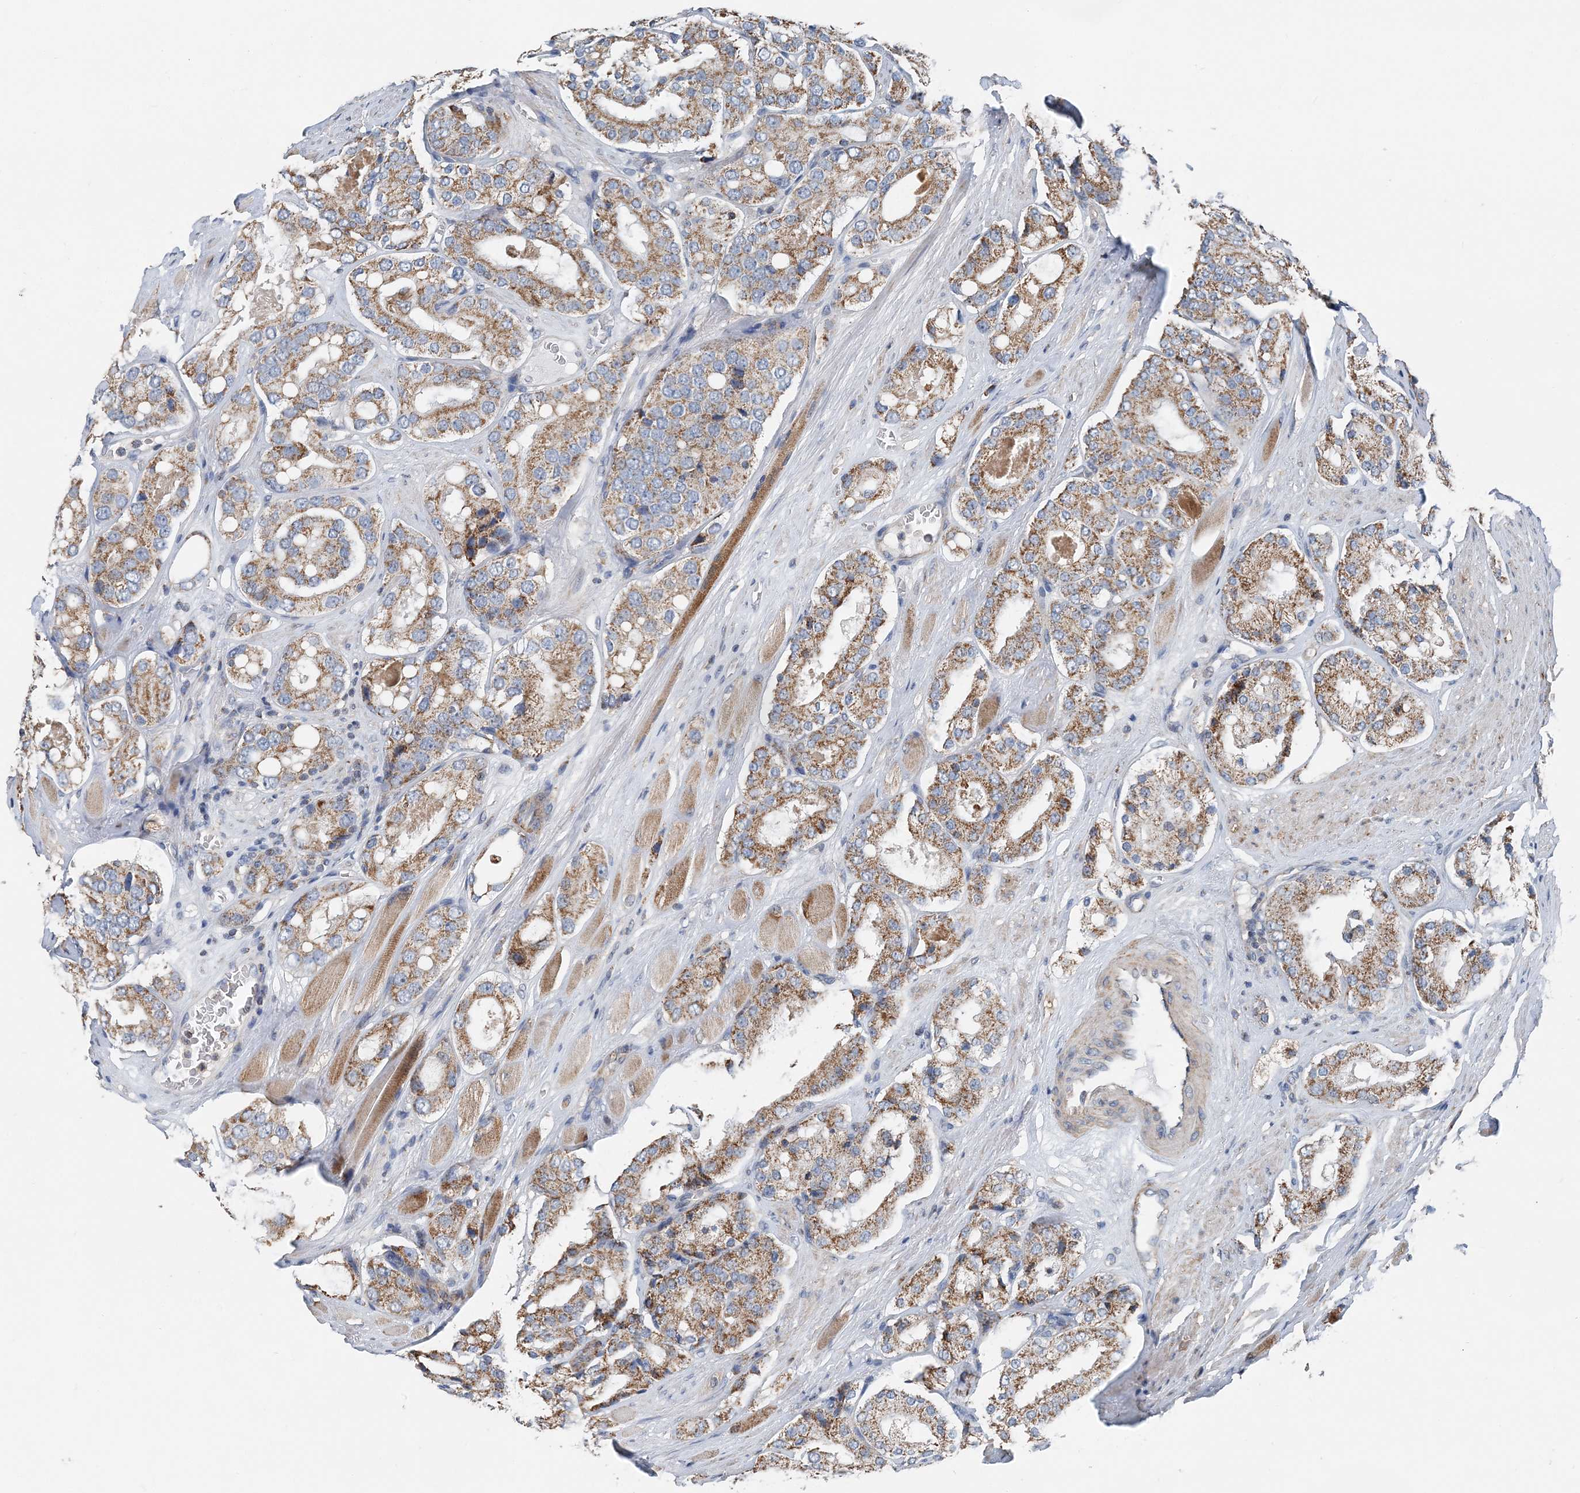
{"staining": {"intensity": "moderate", "quantity": ">75%", "location": "cytoplasmic/membranous"}, "tissue": "prostate cancer", "cell_type": "Tumor cells", "image_type": "cancer", "snomed": [{"axis": "morphology", "description": "Adenocarcinoma, High grade"}, {"axis": "topography", "description": "Prostate"}], "caption": "Prostate adenocarcinoma (high-grade) stained with a brown dye displays moderate cytoplasmic/membranous positive staining in about >75% of tumor cells.", "gene": "SPRY2", "patient": {"sex": "male", "age": 65}}